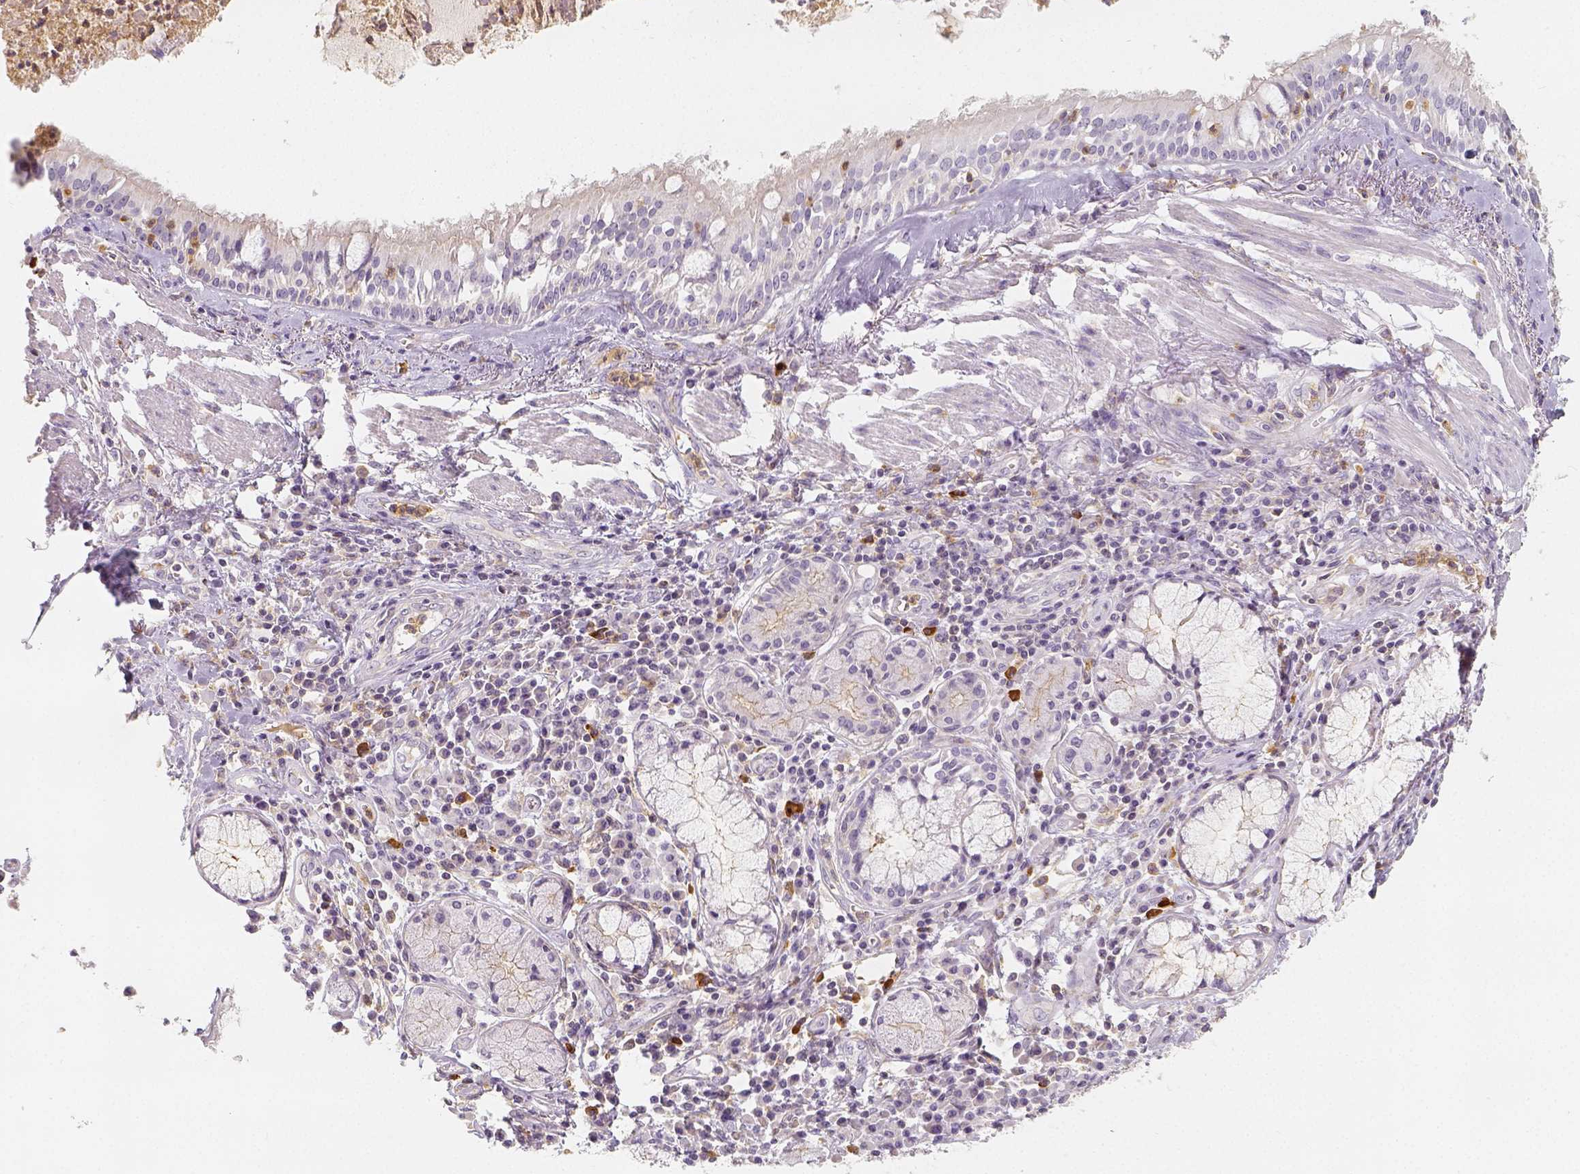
{"staining": {"intensity": "negative", "quantity": "none", "location": "none"}, "tissue": "lung cancer", "cell_type": "Tumor cells", "image_type": "cancer", "snomed": [{"axis": "morphology", "description": "Squamous cell carcinoma, NOS"}, {"axis": "morphology", "description": "Squamous cell carcinoma, metastatic, NOS"}, {"axis": "topography", "description": "Lung"}, {"axis": "topography", "description": "Pleura, NOS"}], "caption": "Immunohistochemistry of human lung cancer reveals no positivity in tumor cells.", "gene": "PTPRJ", "patient": {"sex": "male", "age": 72}}